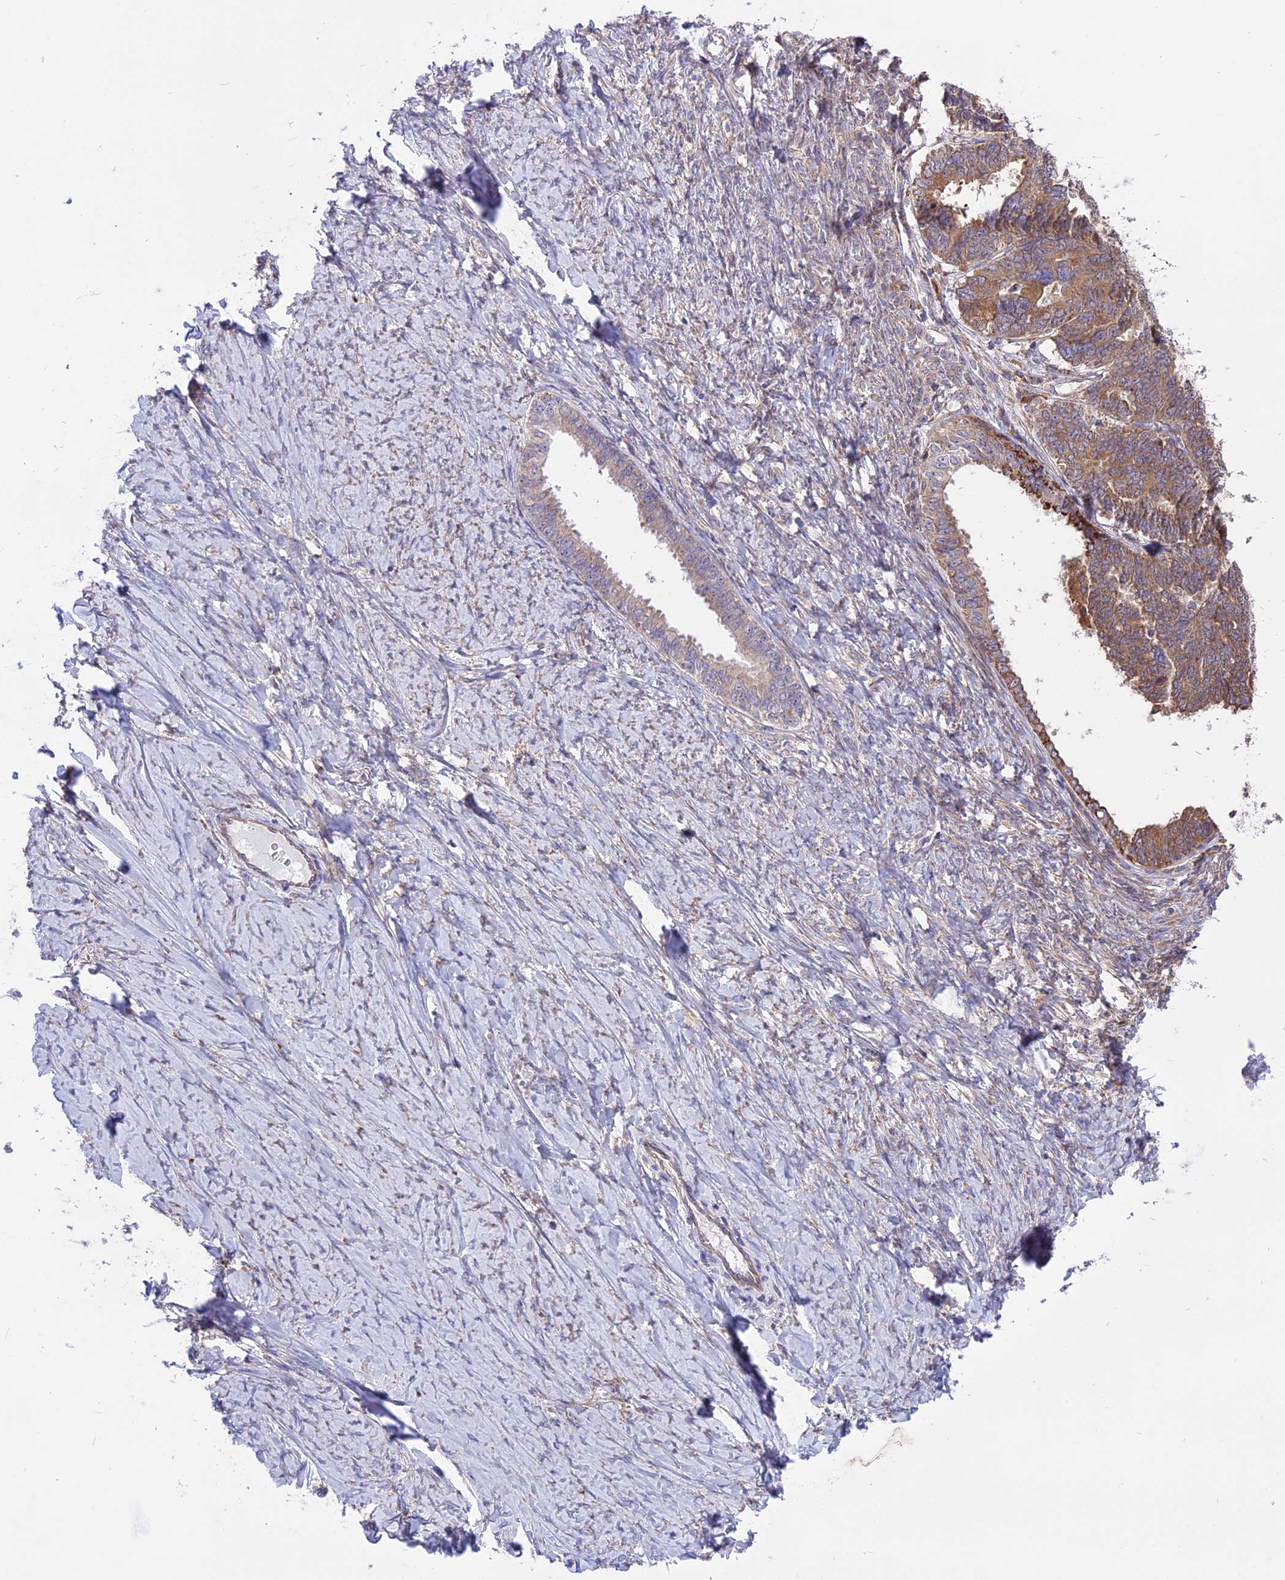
{"staining": {"intensity": "moderate", "quantity": ">75%", "location": "cytoplasmic/membranous"}, "tissue": "ovarian cancer", "cell_type": "Tumor cells", "image_type": "cancer", "snomed": [{"axis": "morphology", "description": "Cystadenocarcinoma, serous, NOS"}, {"axis": "topography", "description": "Ovary"}], "caption": "Tumor cells exhibit medium levels of moderate cytoplasmic/membranous staining in approximately >75% of cells in serous cystadenocarcinoma (ovarian).", "gene": "ARMCX6", "patient": {"sex": "female", "age": 79}}